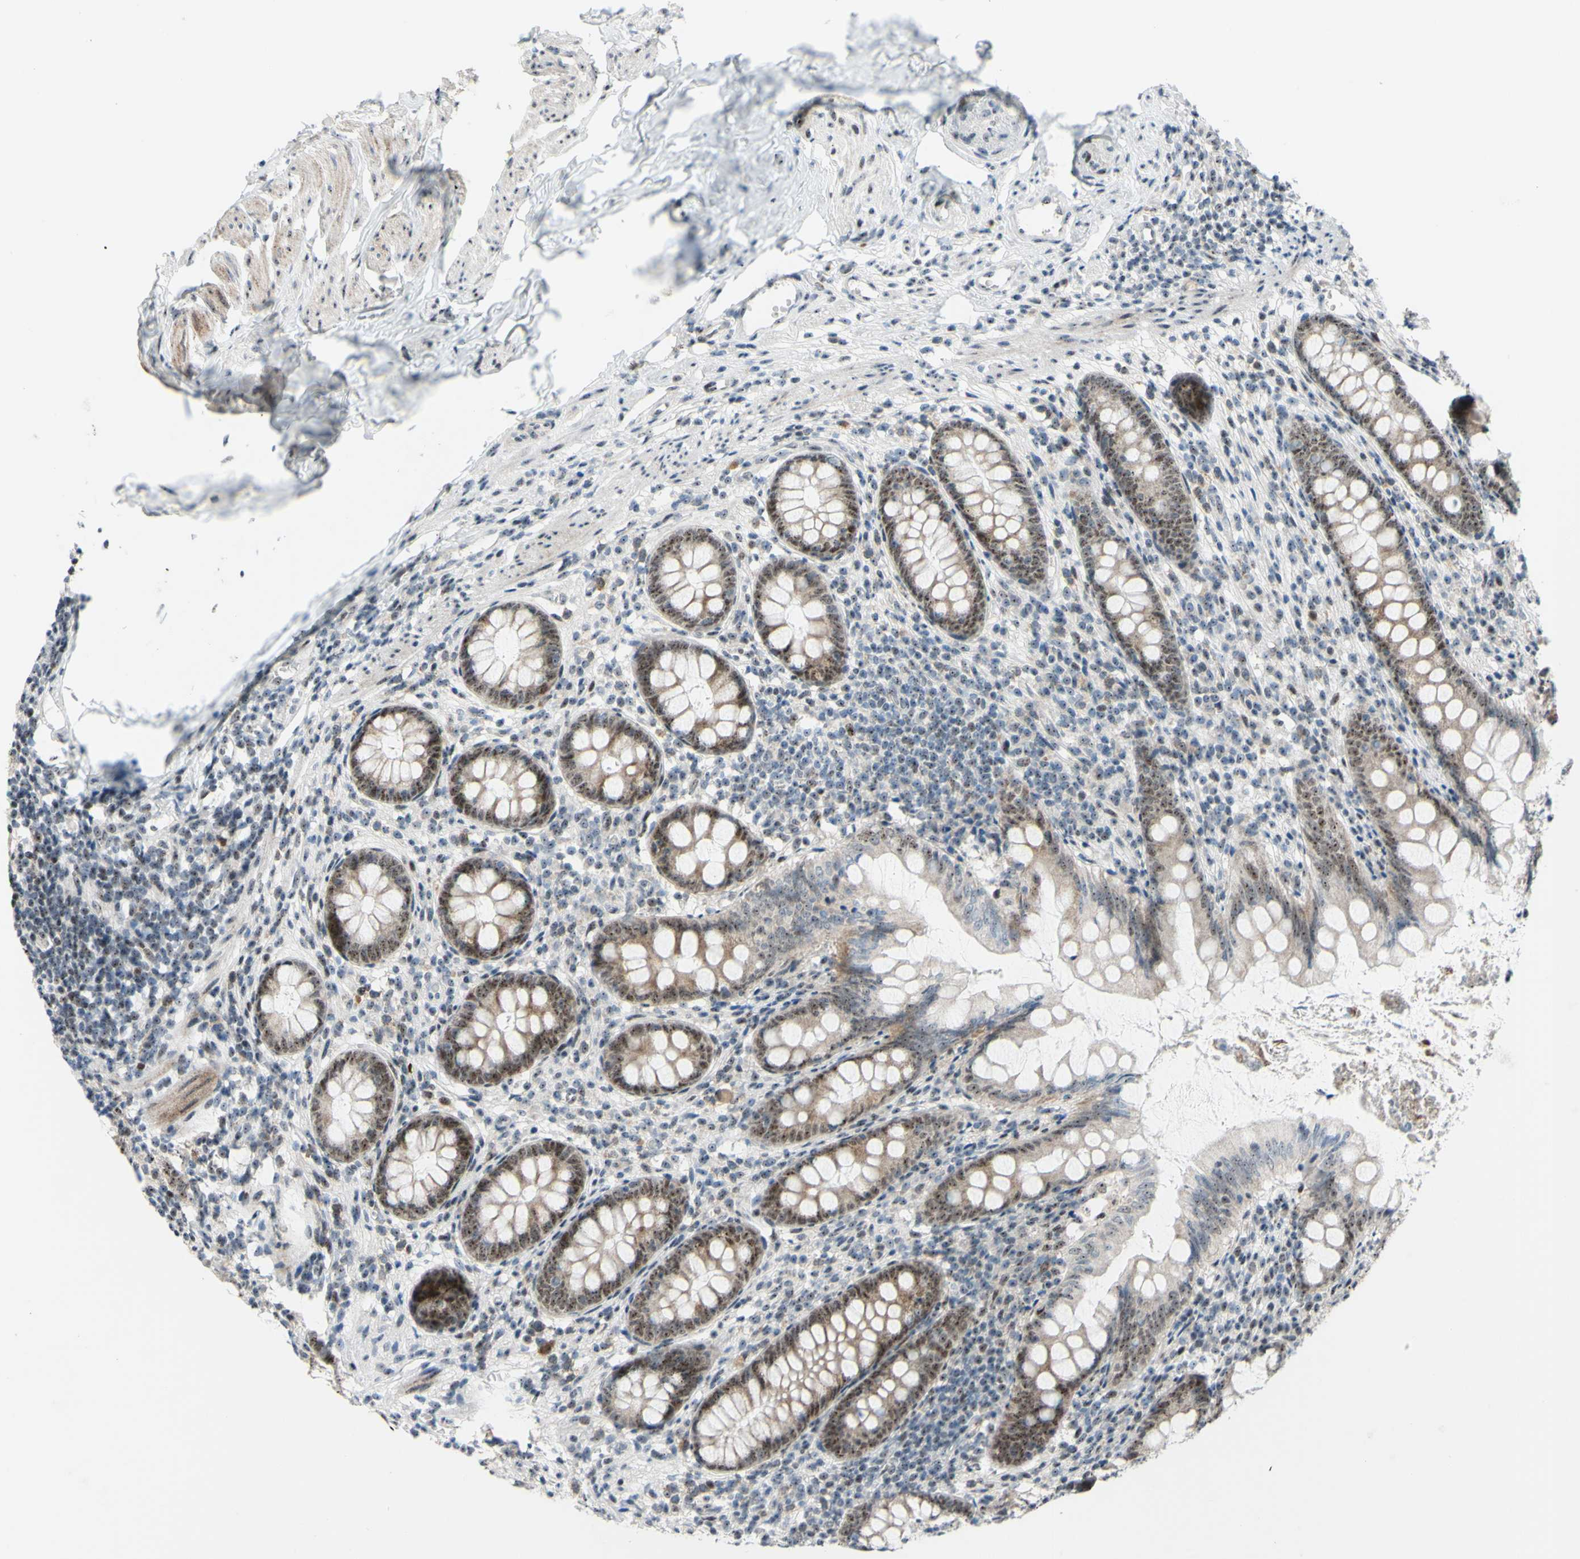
{"staining": {"intensity": "moderate", "quantity": ">75%", "location": "nuclear"}, "tissue": "appendix", "cell_type": "Glandular cells", "image_type": "normal", "snomed": [{"axis": "morphology", "description": "Normal tissue, NOS"}, {"axis": "topography", "description": "Appendix"}], "caption": "Appendix stained for a protein shows moderate nuclear positivity in glandular cells. (Stains: DAB in brown, nuclei in blue, Microscopy: brightfield microscopy at high magnification).", "gene": "POLR1A", "patient": {"sex": "female", "age": 77}}